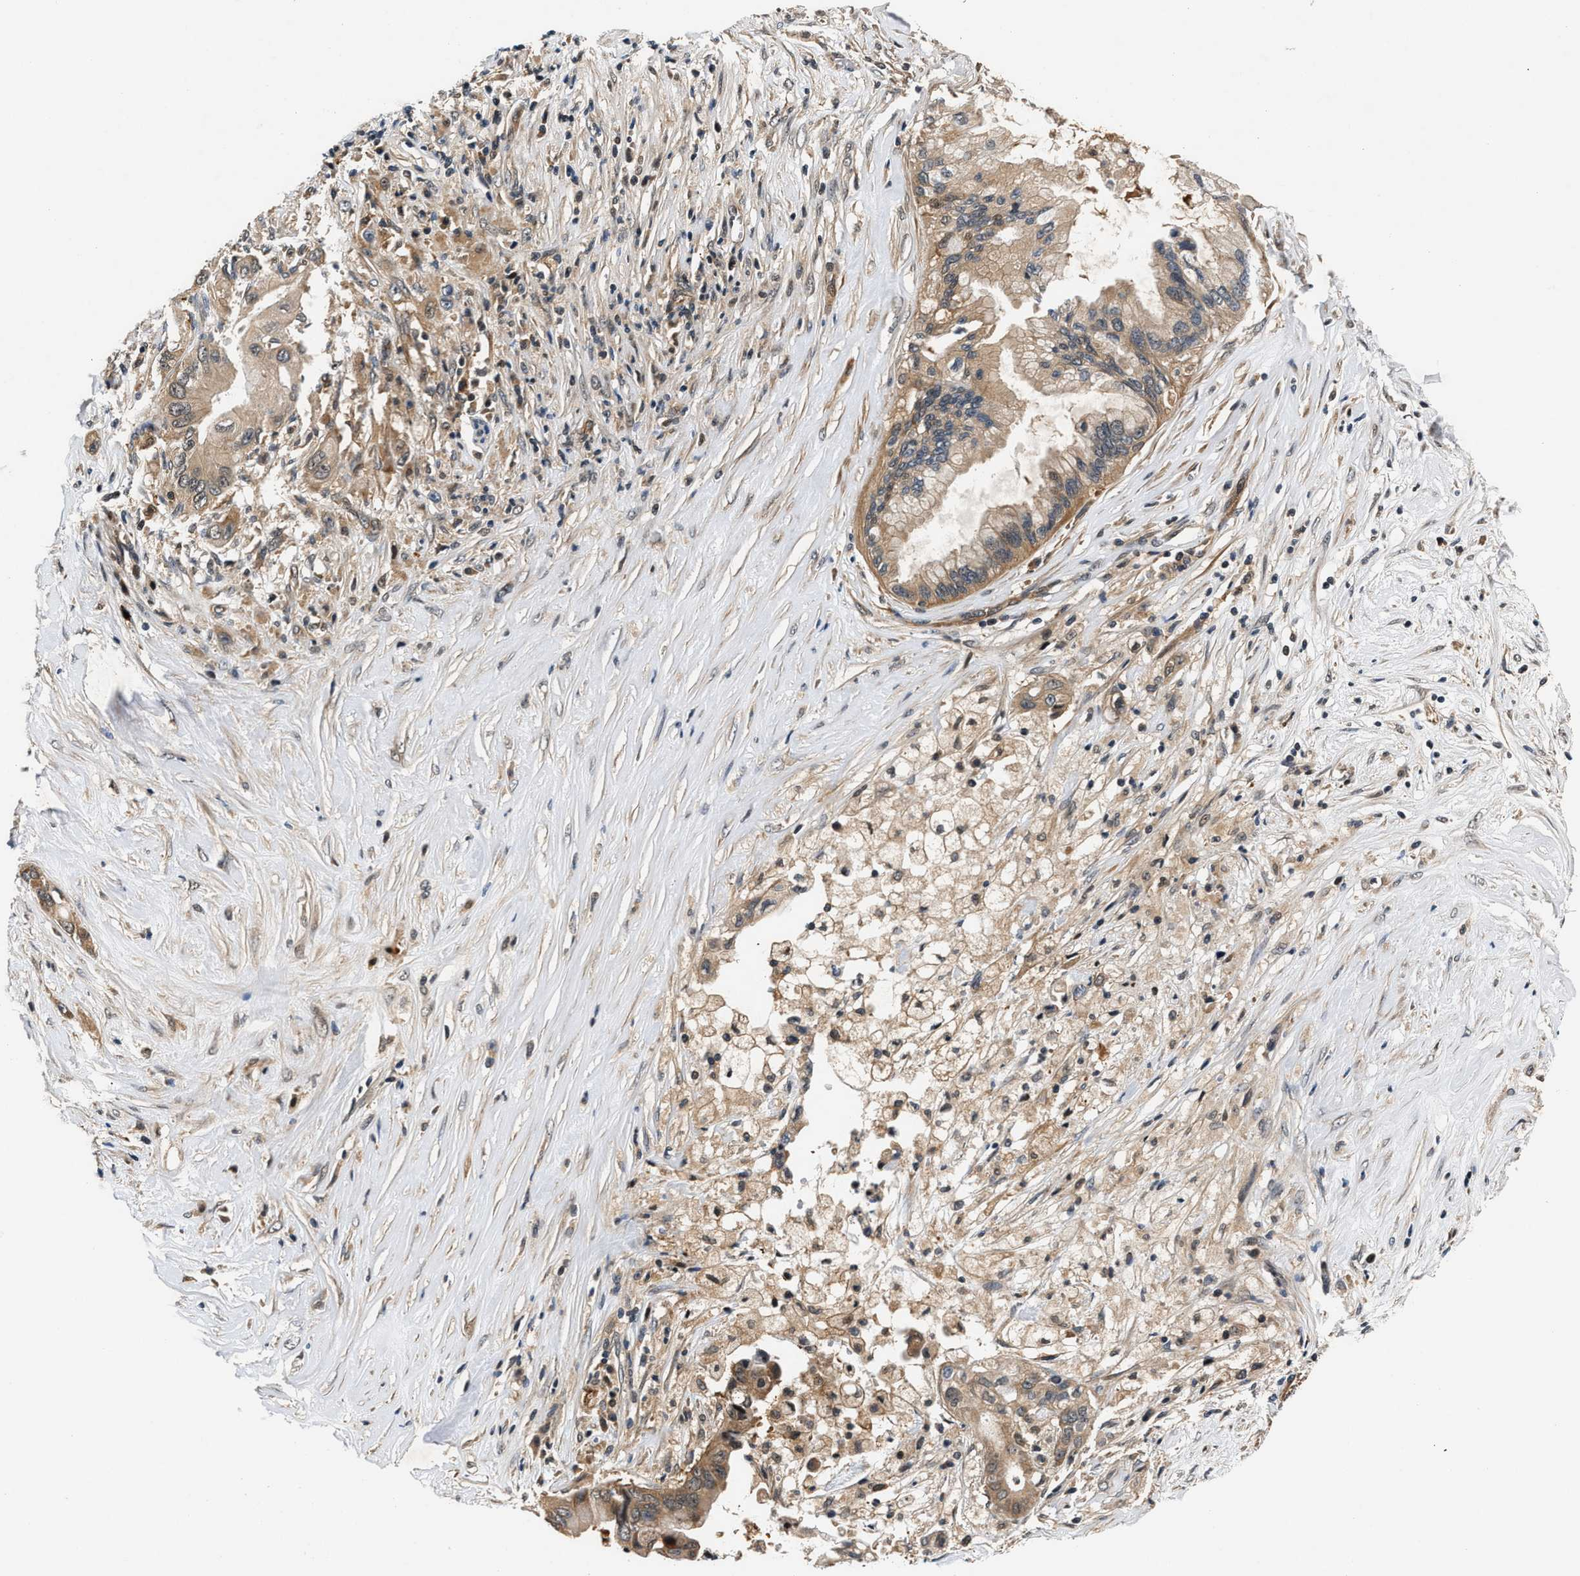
{"staining": {"intensity": "weak", "quantity": ">75%", "location": "cytoplasmic/membranous"}, "tissue": "pancreatic cancer", "cell_type": "Tumor cells", "image_type": "cancer", "snomed": [{"axis": "morphology", "description": "Adenocarcinoma, NOS"}, {"axis": "topography", "description": "Pancreas"}], "caption": "Immunohistochemistry (DAB) staining of human pancreatic cancer displays weak cytoplasmic/membranous protein staining in approximately >75% of tumor cells.", "gene": "TUT7", "patient": {"sex": "female", "age": 73}}